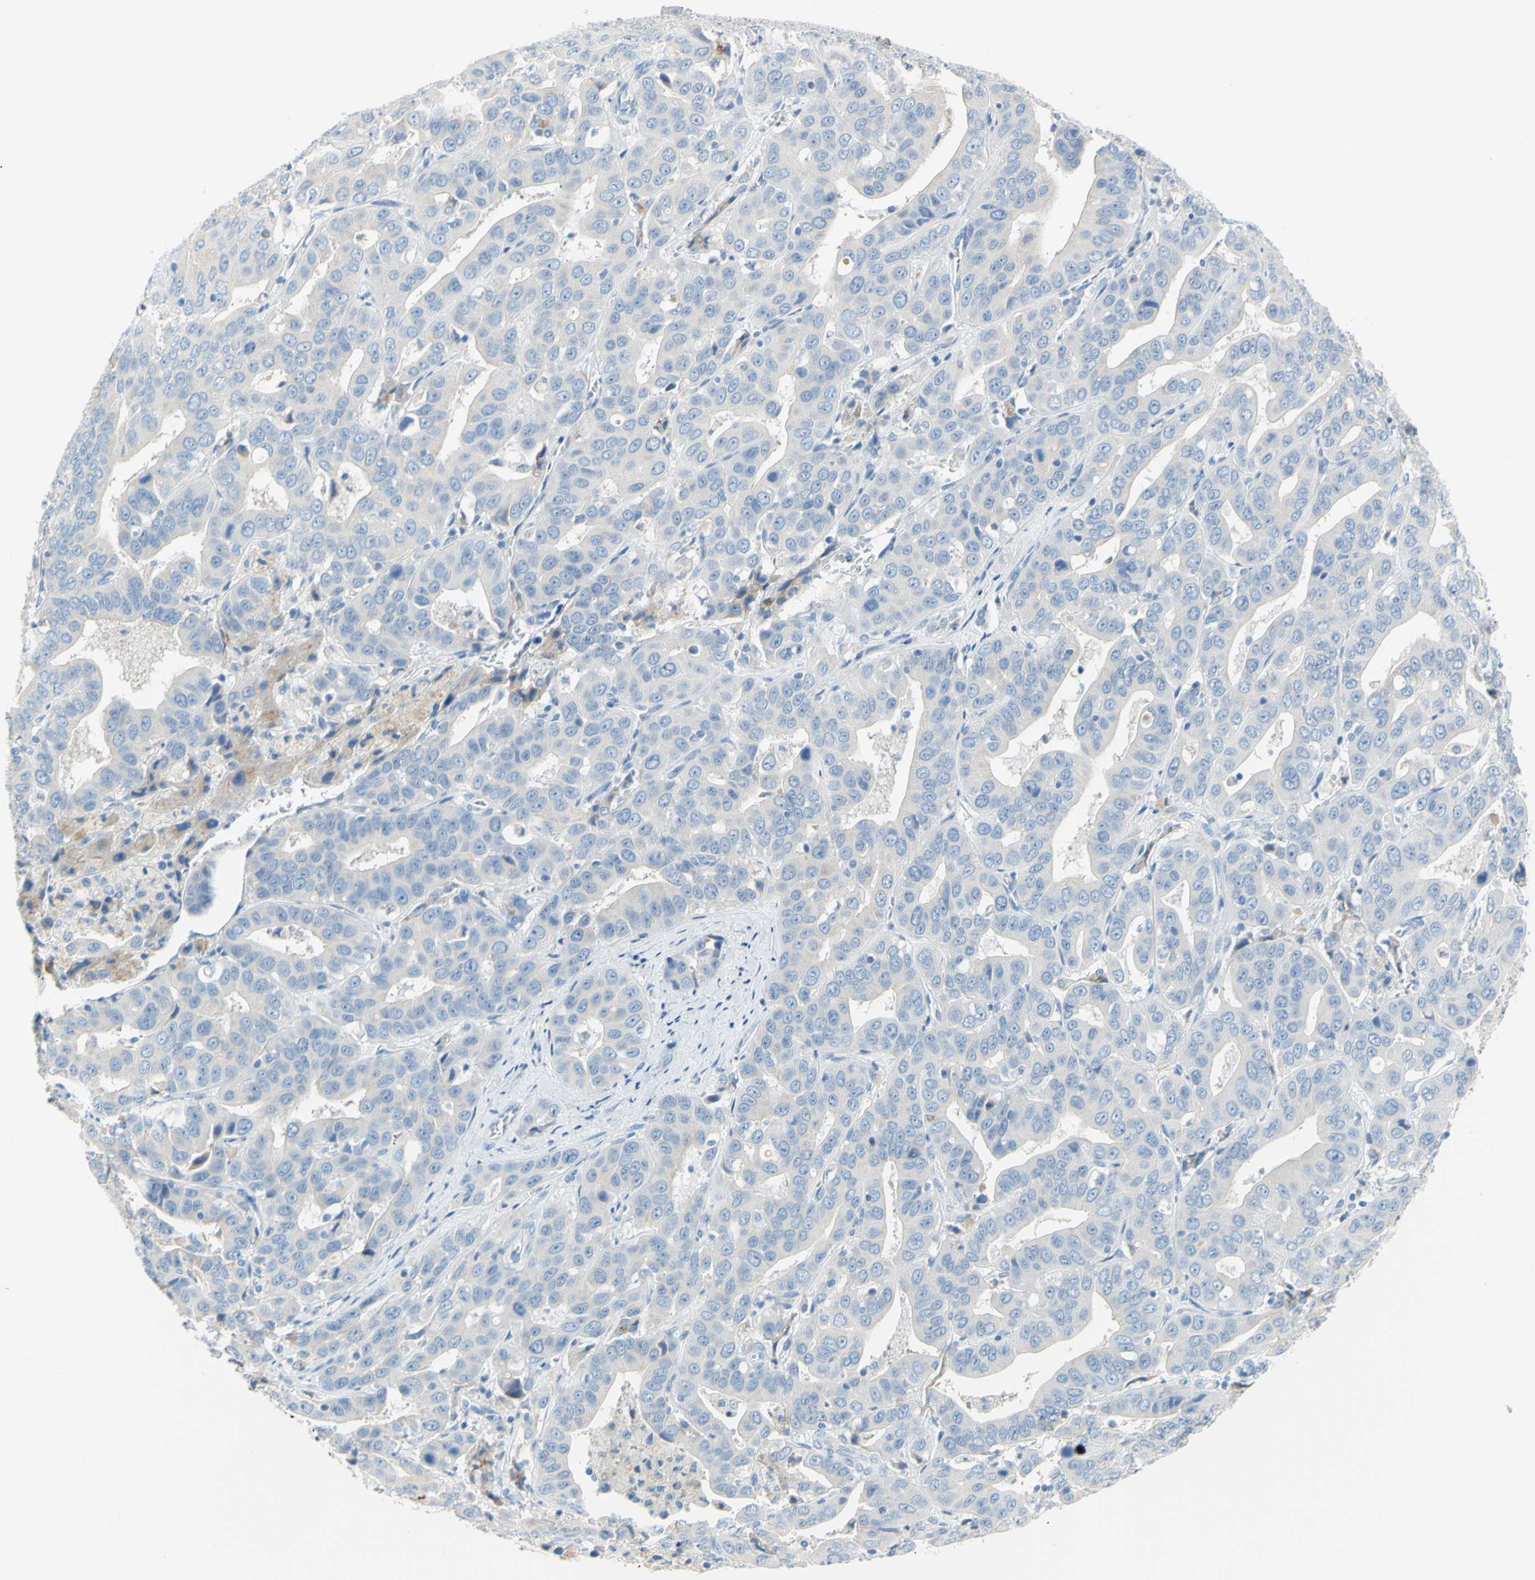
{"staining": {"intensity": "negative", "quantity": "none", "location": "none"}, "tissue": "liver cancer", "cell_type": "Tumor cells", "image_type": "cancer", "snomed": [{"axis": "morphology", "description": "Cholangiocarcinoma"}, {"axis": "topography", "description": "Liver"}], "caption": "An immunohistochemistry (IHC) photomicrograph of cholangiocarcinoma (liver) is shown. There is no staining in tumor cells of cholangiocarcinoma (liver). The staining was performed using DAB to visualize the protein expression in brown, while the nuclei were stained in blue with hematoxylin (Magnification: 20x).", "gene": "SLC1A2", "patient": {"sex": "female", "age": 52}}